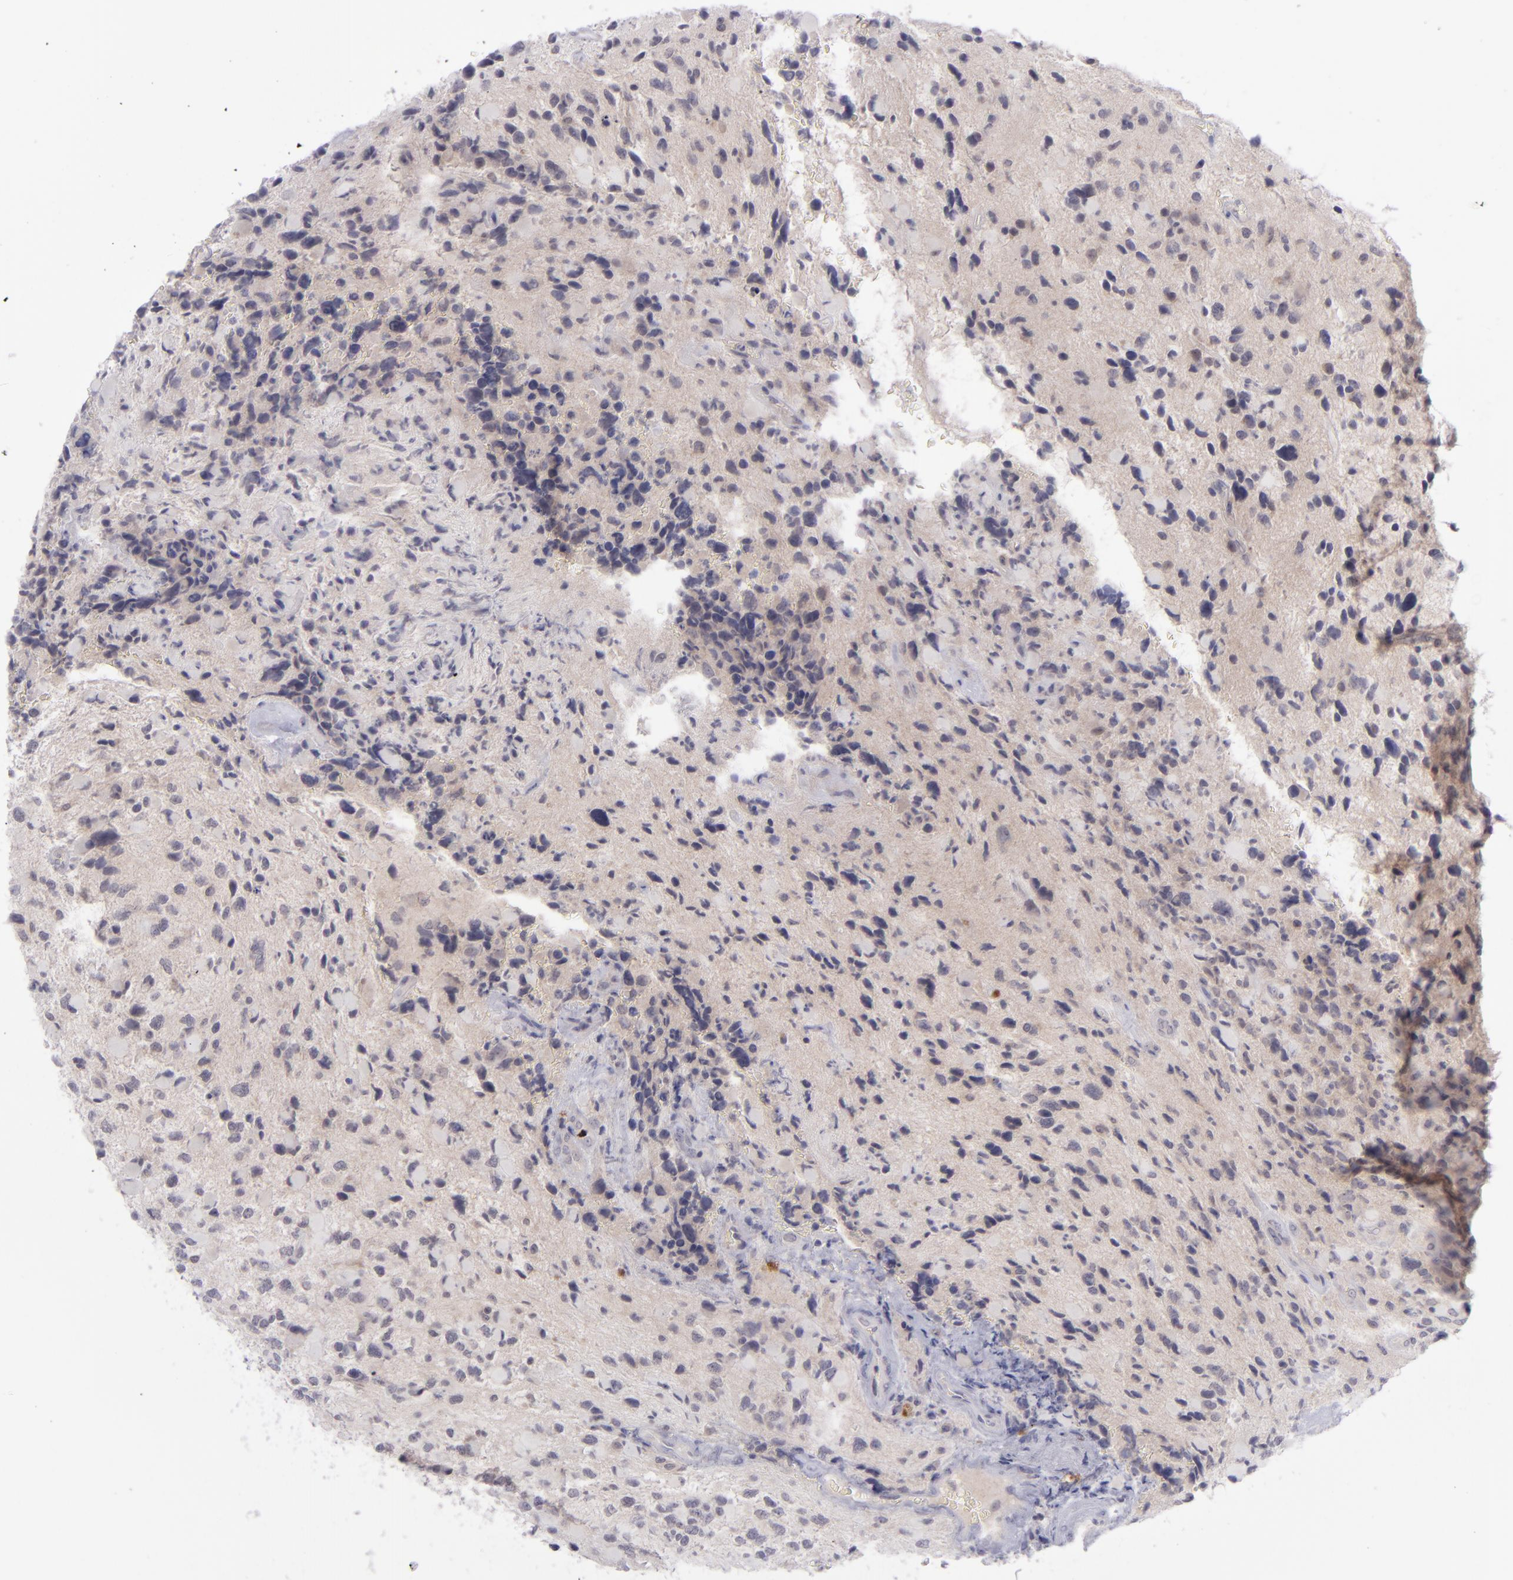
{"staining": {"intensity": "negative", "quantity": "none", "location": "none"}, "tissue": "glioma", "cell_type": "Tumor cells", "image_type": "cancer", "snomed": [{"axis": "morphology", "description": "Glioma, malignant, High grade"}, {"axis": "topography", "description": "Brain"}], "caption": "Immunohistochemistry image of neoplastic tissue: malignant glioma (high-grade) stained with DAB (3,3'-diaminobenzidine) reveals no significant protein expression in tumor cells. Brightfield microscopy of IHC stained with DAB (brown) and hematoxylin (blue), captured at high magnification.", "gene": "EVPL", "patient": {"sex": "female", "age": 37}}